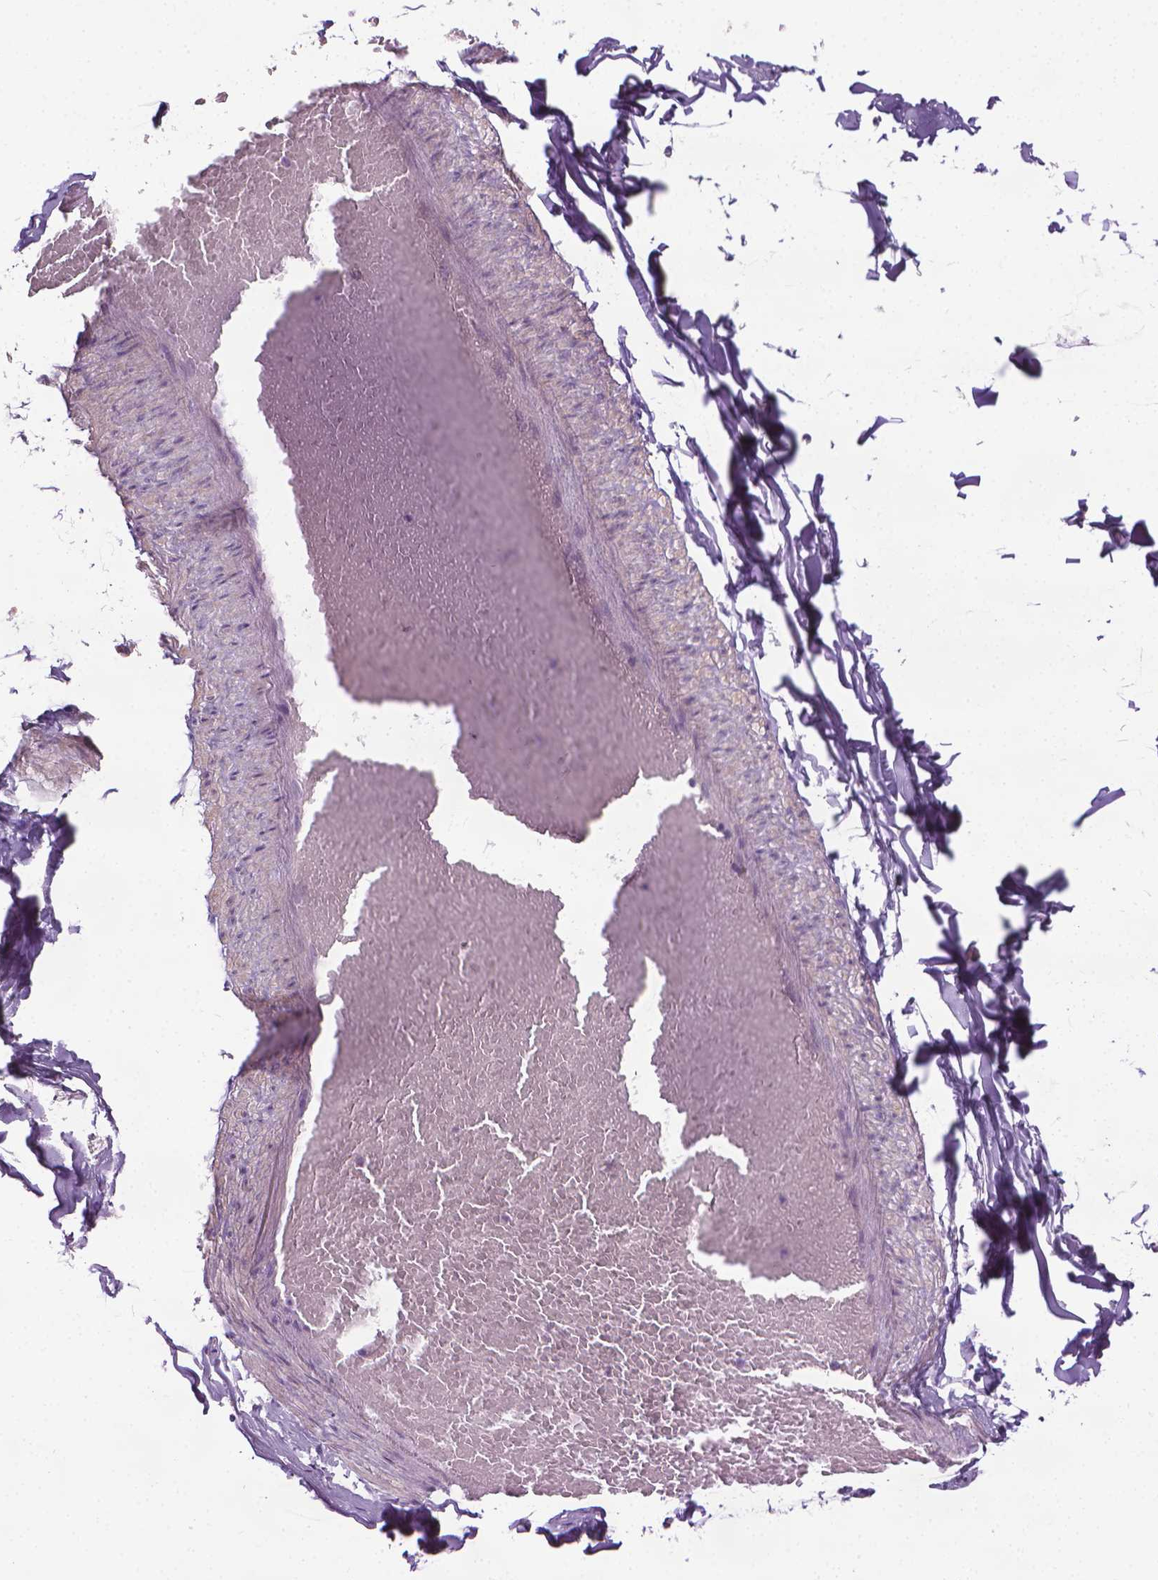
{"staining": {"intensity": "negative", "quantity": "none", "location": "none"}, "tissue": "soft tissue", "cell_type": "Fibroblasts", "image_type": "normal", "snomed": [{"axis": "morphology", "description": "Normal tissue, NOS"}, {"axis": "topography", "description": "Gallbladder"}, {"axis": "topography", "description": "Peripheral nerve tissue"}], "caption": "Soft tissue stained for a protein using immunohistochemistry exhibits no positivity fibroblasts.", "gene": "DNAI7", "patient": {"sex": "female", "age": 45}}